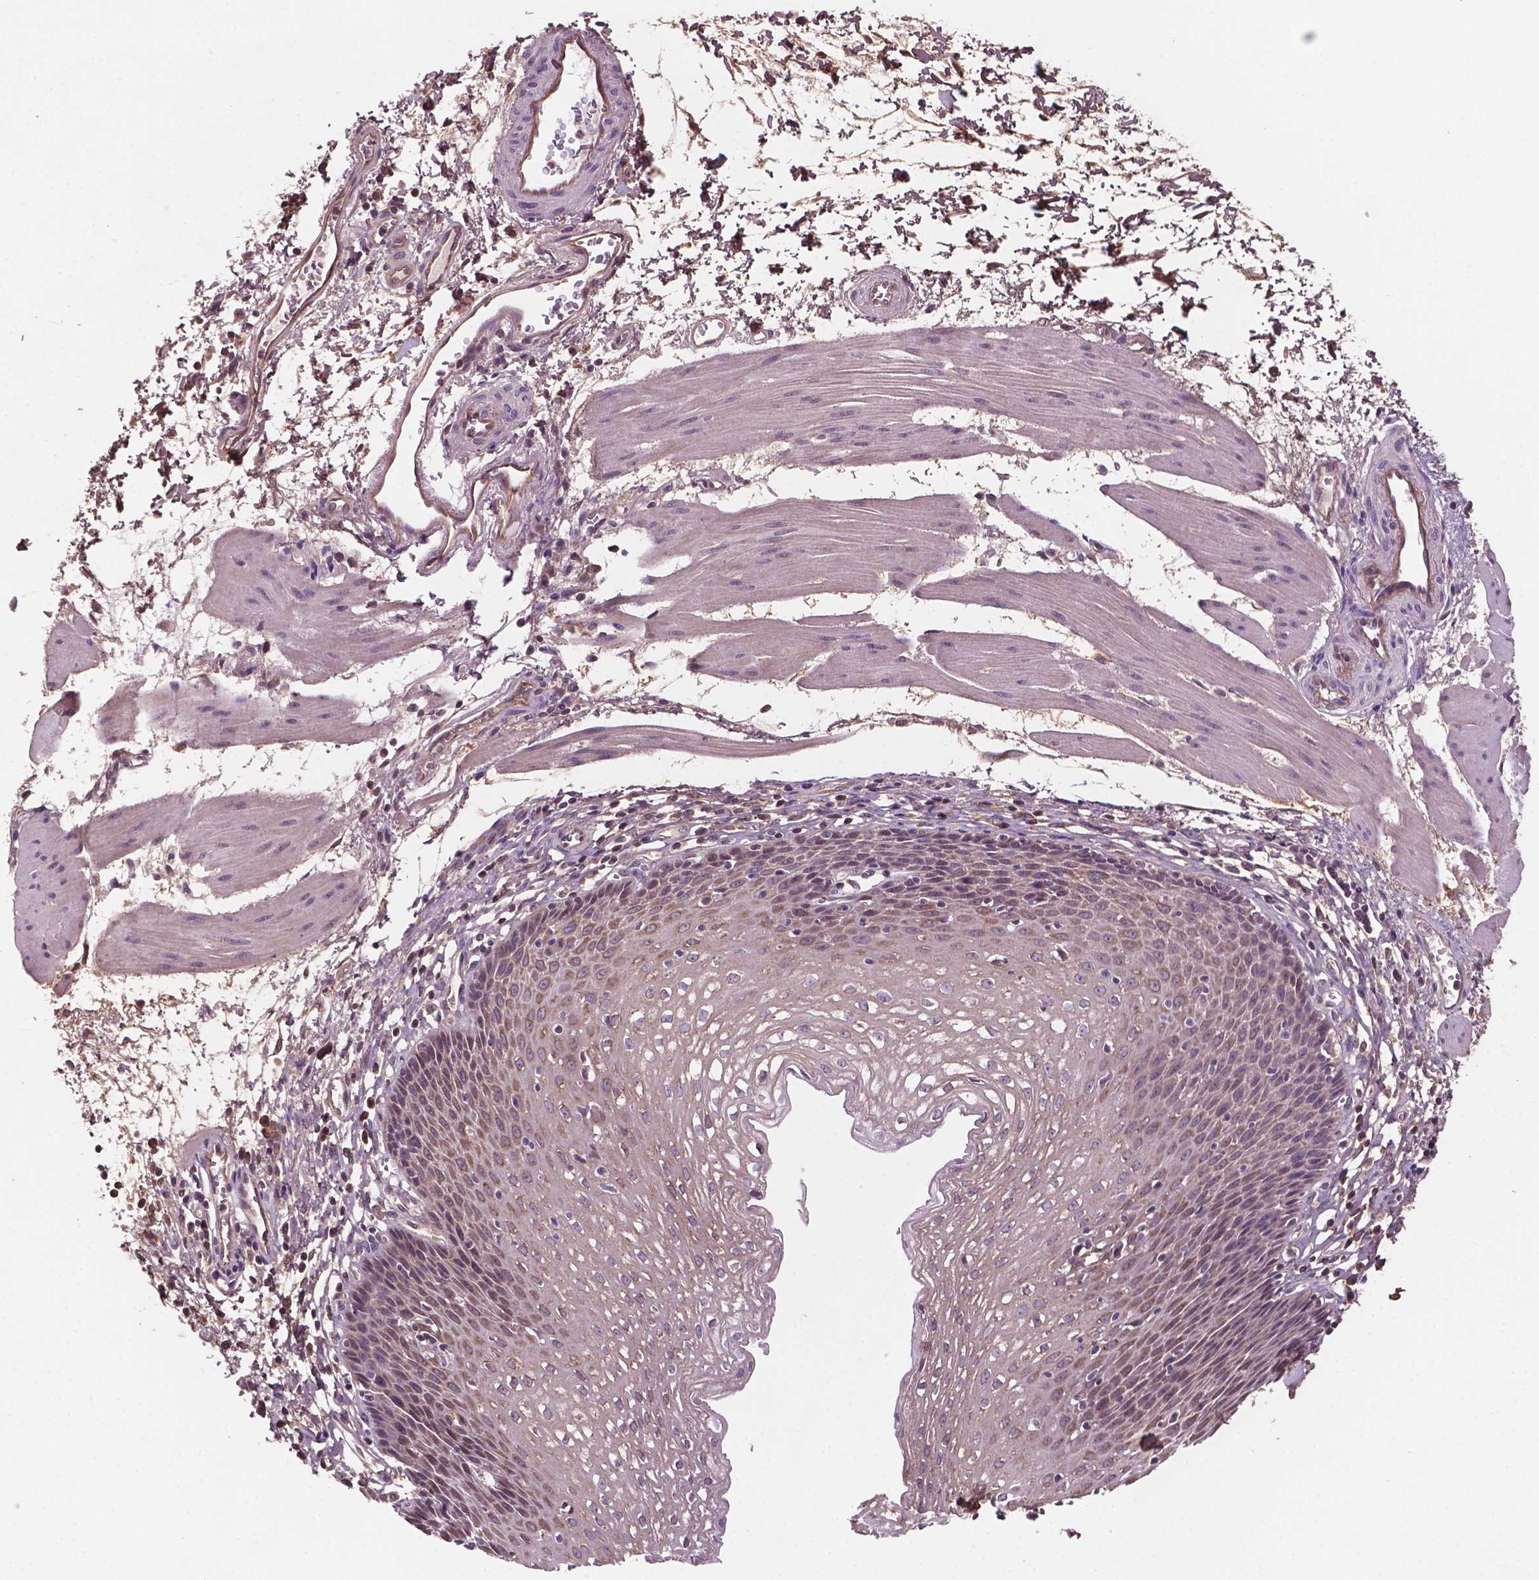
{"staining": {"intensity": "moderate", "quantity": "25%-75%", "location": "cytoplasmic/membranous"}, "tissue": "esophagus", "cell_type": "Squamous epithelial cells", "image_type": "normal", "snomed": [{"axis": "morphology", "description": "Normal tissue, NOS"}, {"axis": "topography", "description": "Esophagus"}], "caption": "DAB (3,3'-diaminobenzidine) immunohistochemical staining of normal esophagus reveals moderate cytoplasmic/membranous protein positivity in approximately 25%-75% of squamous epithelial cells.", "gene": "GJA9", "patient": {"sex": "female", "age": 64}}